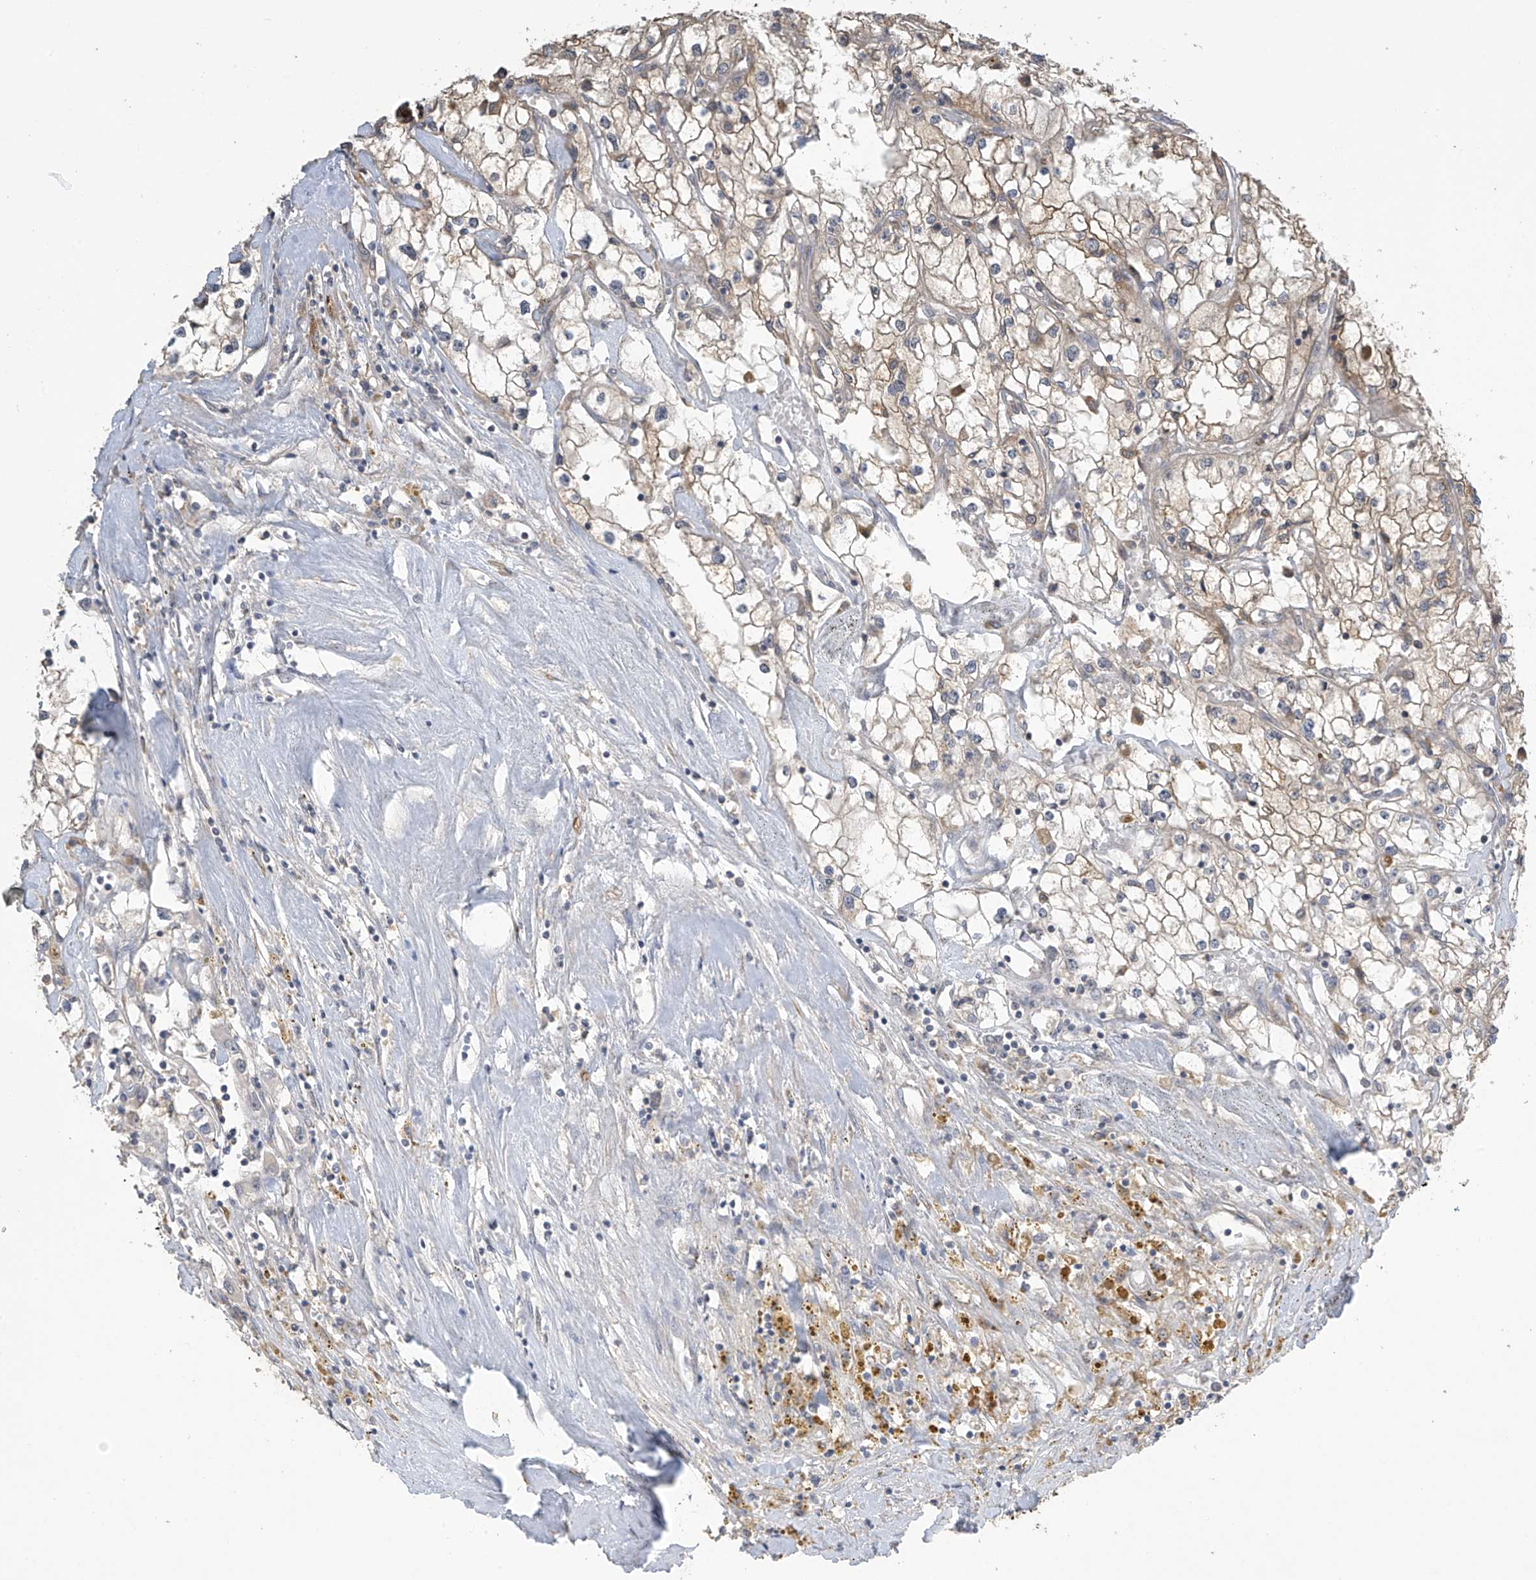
{"staining": {"intensity": "weak", "quantity": ">75%", "location": "cytoplasmic/membranous"}, "tissue": "renal cancer", "cell_type": "Tumor cells", "image_type": "cancer", "snomed": [{"axis": "morphology", "description": "Adenocarcinoma, NOS"}, {"axis": "topography", "description": "Kidney"}], "caption": "Weak cytoplasmic/membranous protein expression is present in approximately >75% of tumor cells in renal cancer. The protein is shown in brown color, while the nuclei are stained blue.", "gene": "SLFN14", "patient": {"sex": "male", "age": 56}}